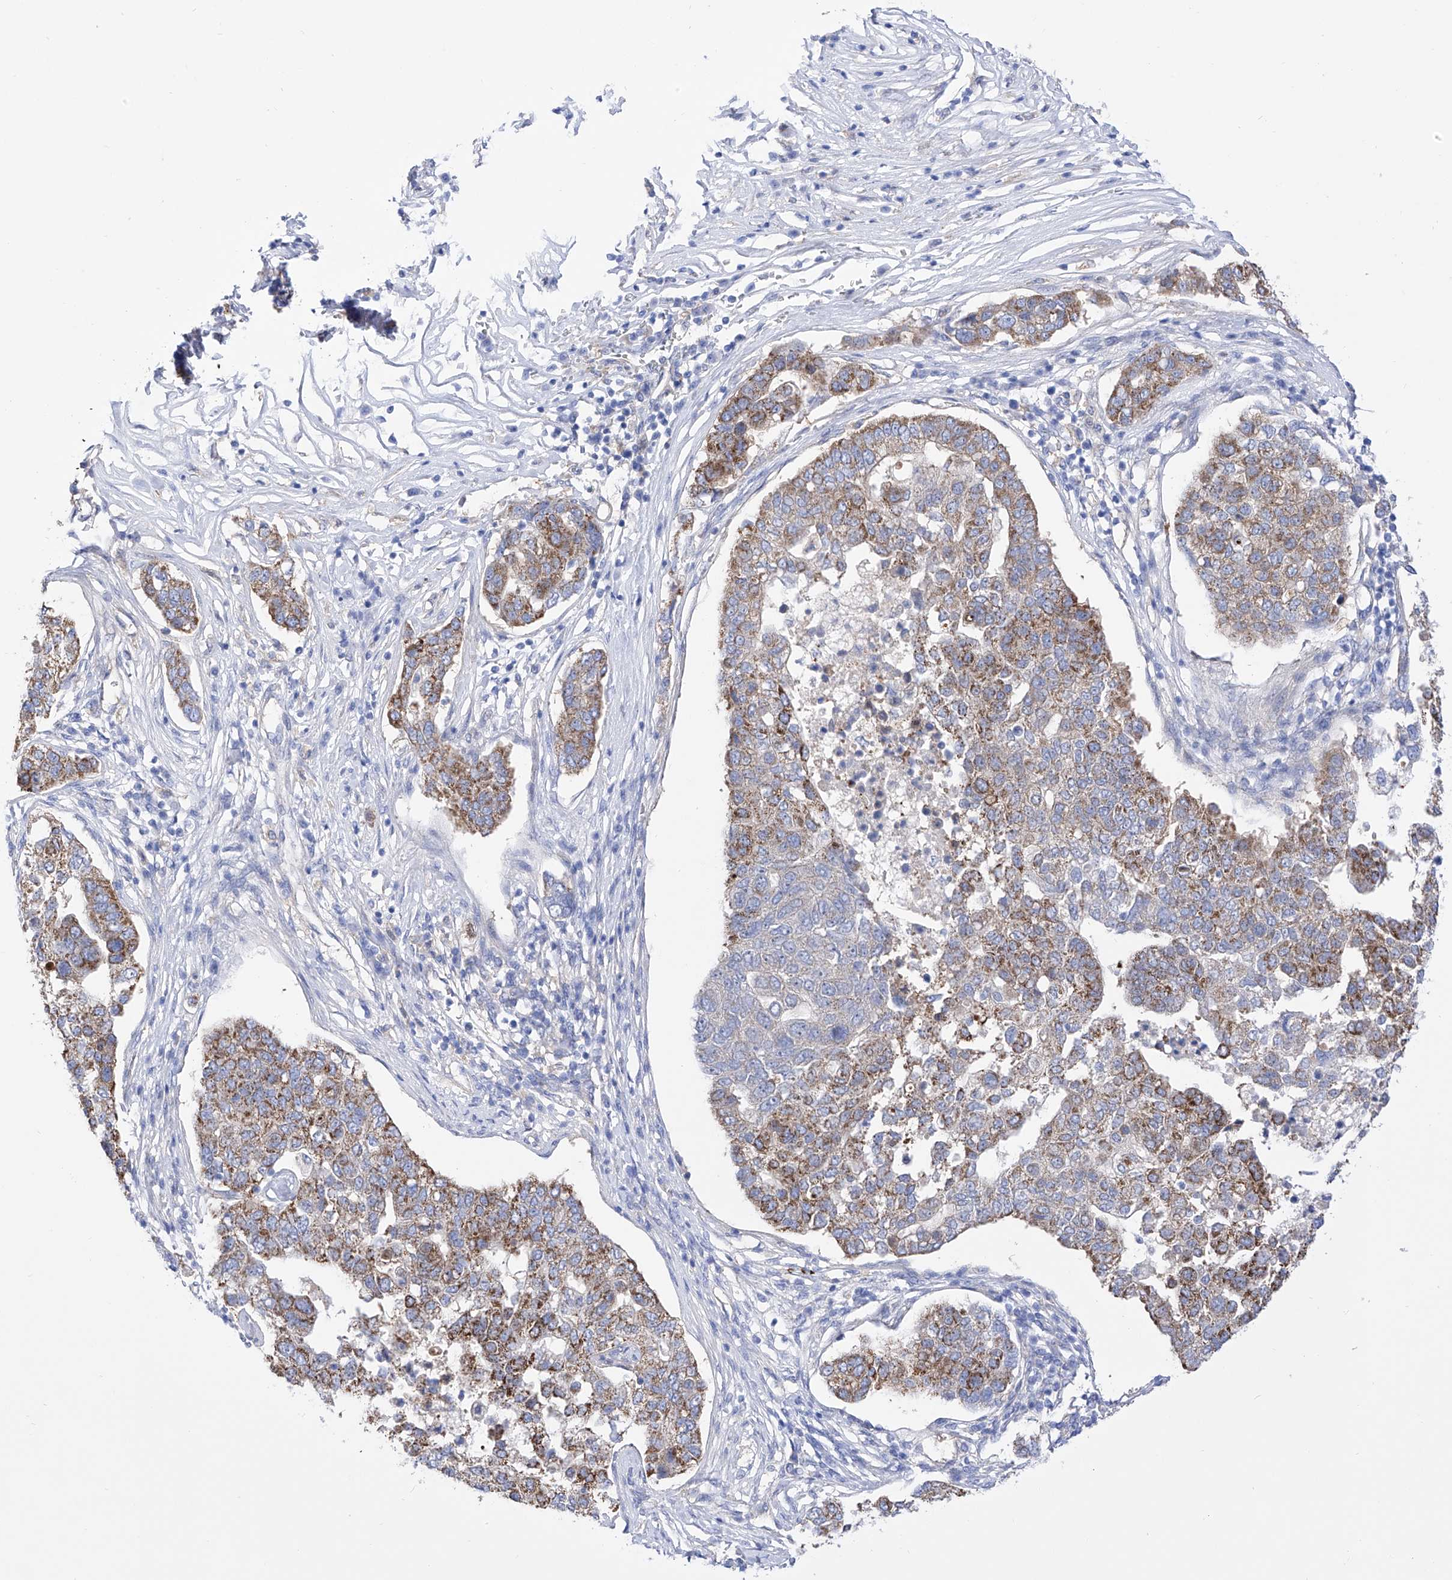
{"staining": {"intensity": "moderate", "quantity": "25%-75%", "location": "cytoplasmic/membranous"}, "tissue": "pancreatic cancer", "cell_type": "Tumor cells", "image_type": "cancer", "snomed": [{"axis": "morphology", "description": "Adenocarcinoma, NOS"}, {"axis": "topography", "description": "Pancreas"}], "caption": "Brown immunohistochemical staining in human pancreatic cancer demonstrates moderate cytoplasmic/membranous positivity in approximately 25%-75% of tumor cells. Using DAB (brown) and hematoxylin (blue) stains, captured at high magnification using brightfield microscopy.", "gene": "ZNF653", "patient": {"sex": "female", "age": 61}}